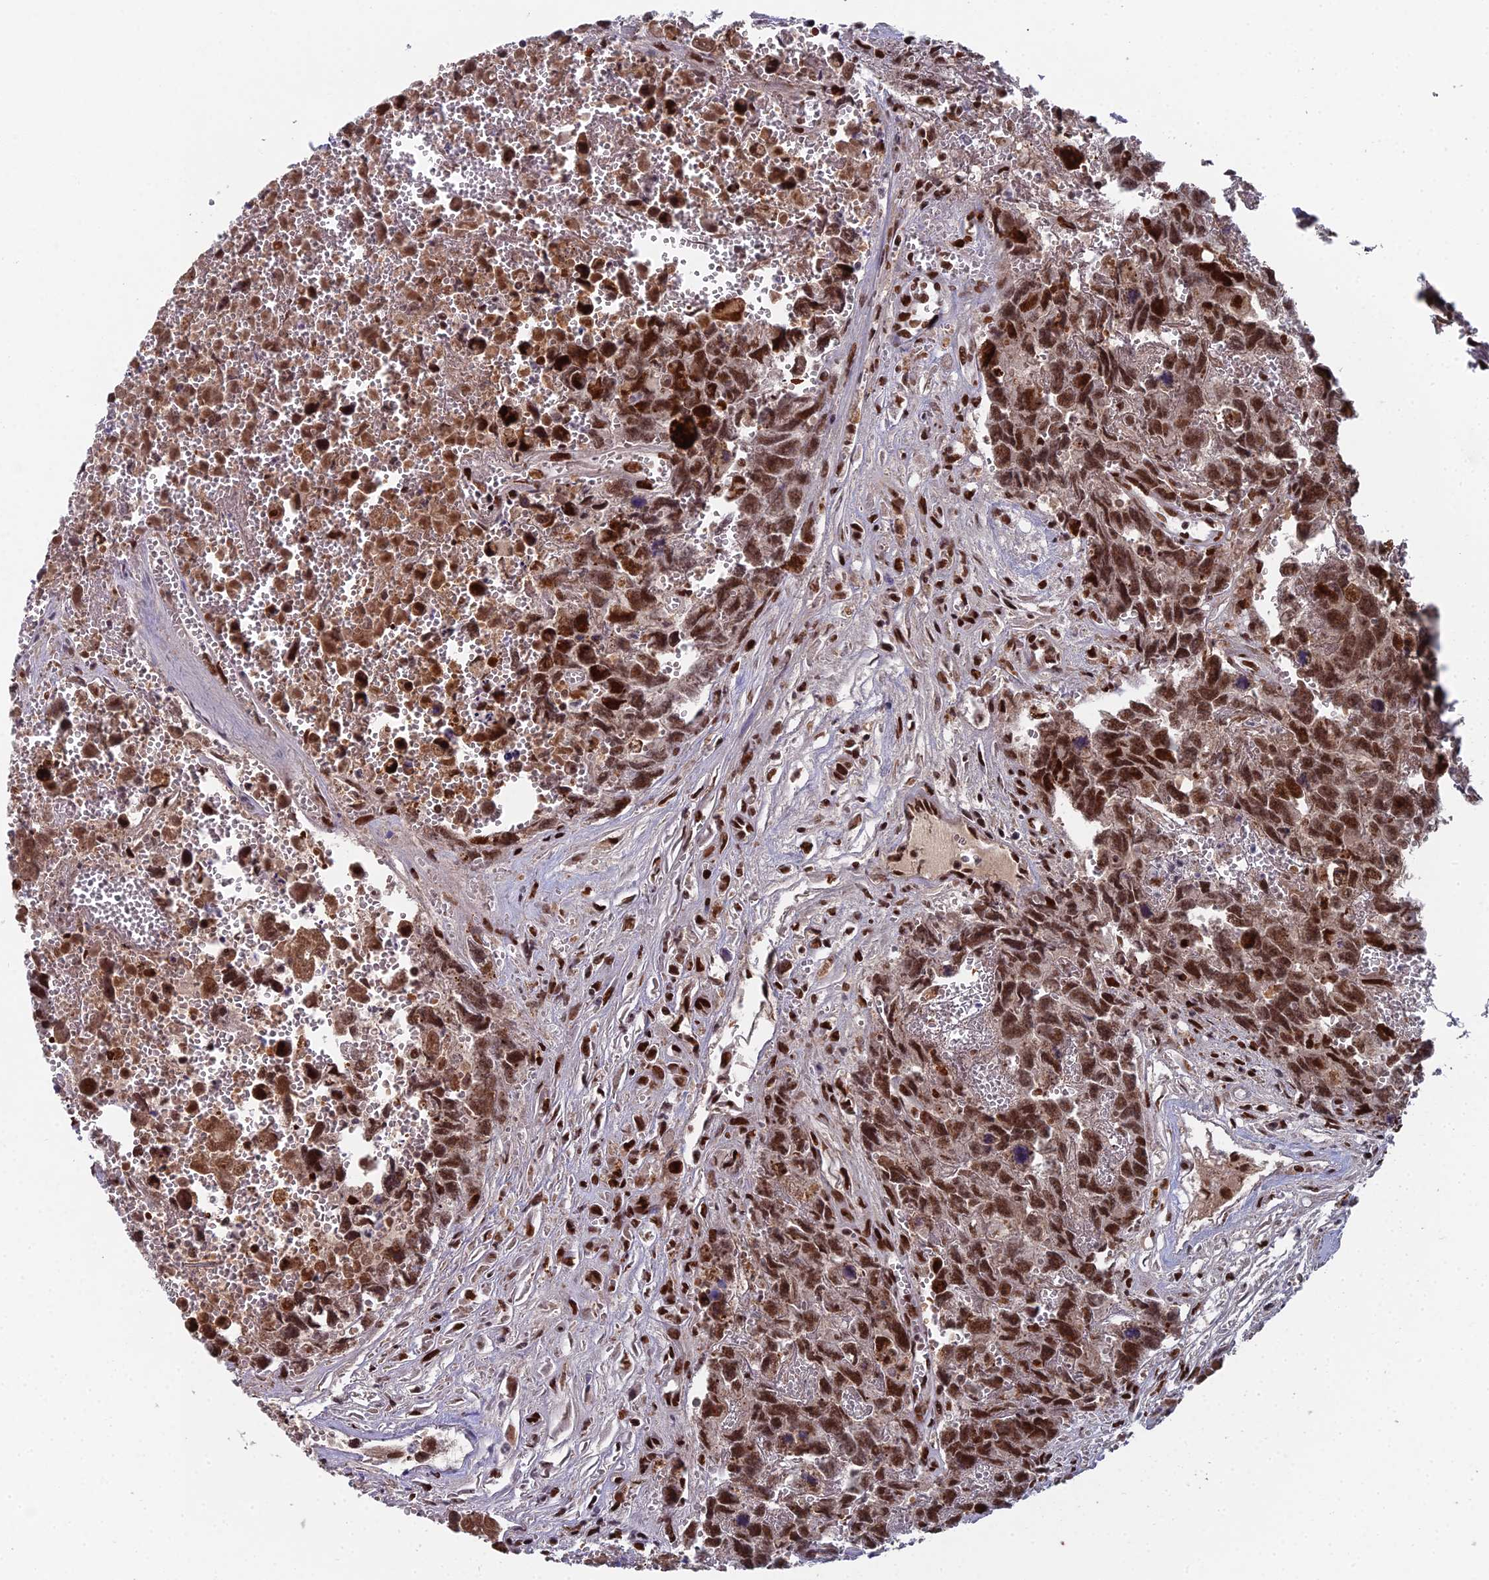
{"staining": {"intensity": "strong", "quantity": ">75%", "location": "nuclear"}, "tissue": "testis cancer", "cell_type": "Tumor cells", "image_type": "cancer", "snomed": [{"axis": "morphology", "description": "Carcinoma, Embryonal, NOS"}, {"axis": "topography", "description": "Testis"}], "caption": "Protein expression analysis of human testis embryonal carcinoma reveals strong nuclear staining in approximately >75% of tumor cells.", "gene": "SF3B3", "patient": {"sex": "male", "age": 31}}